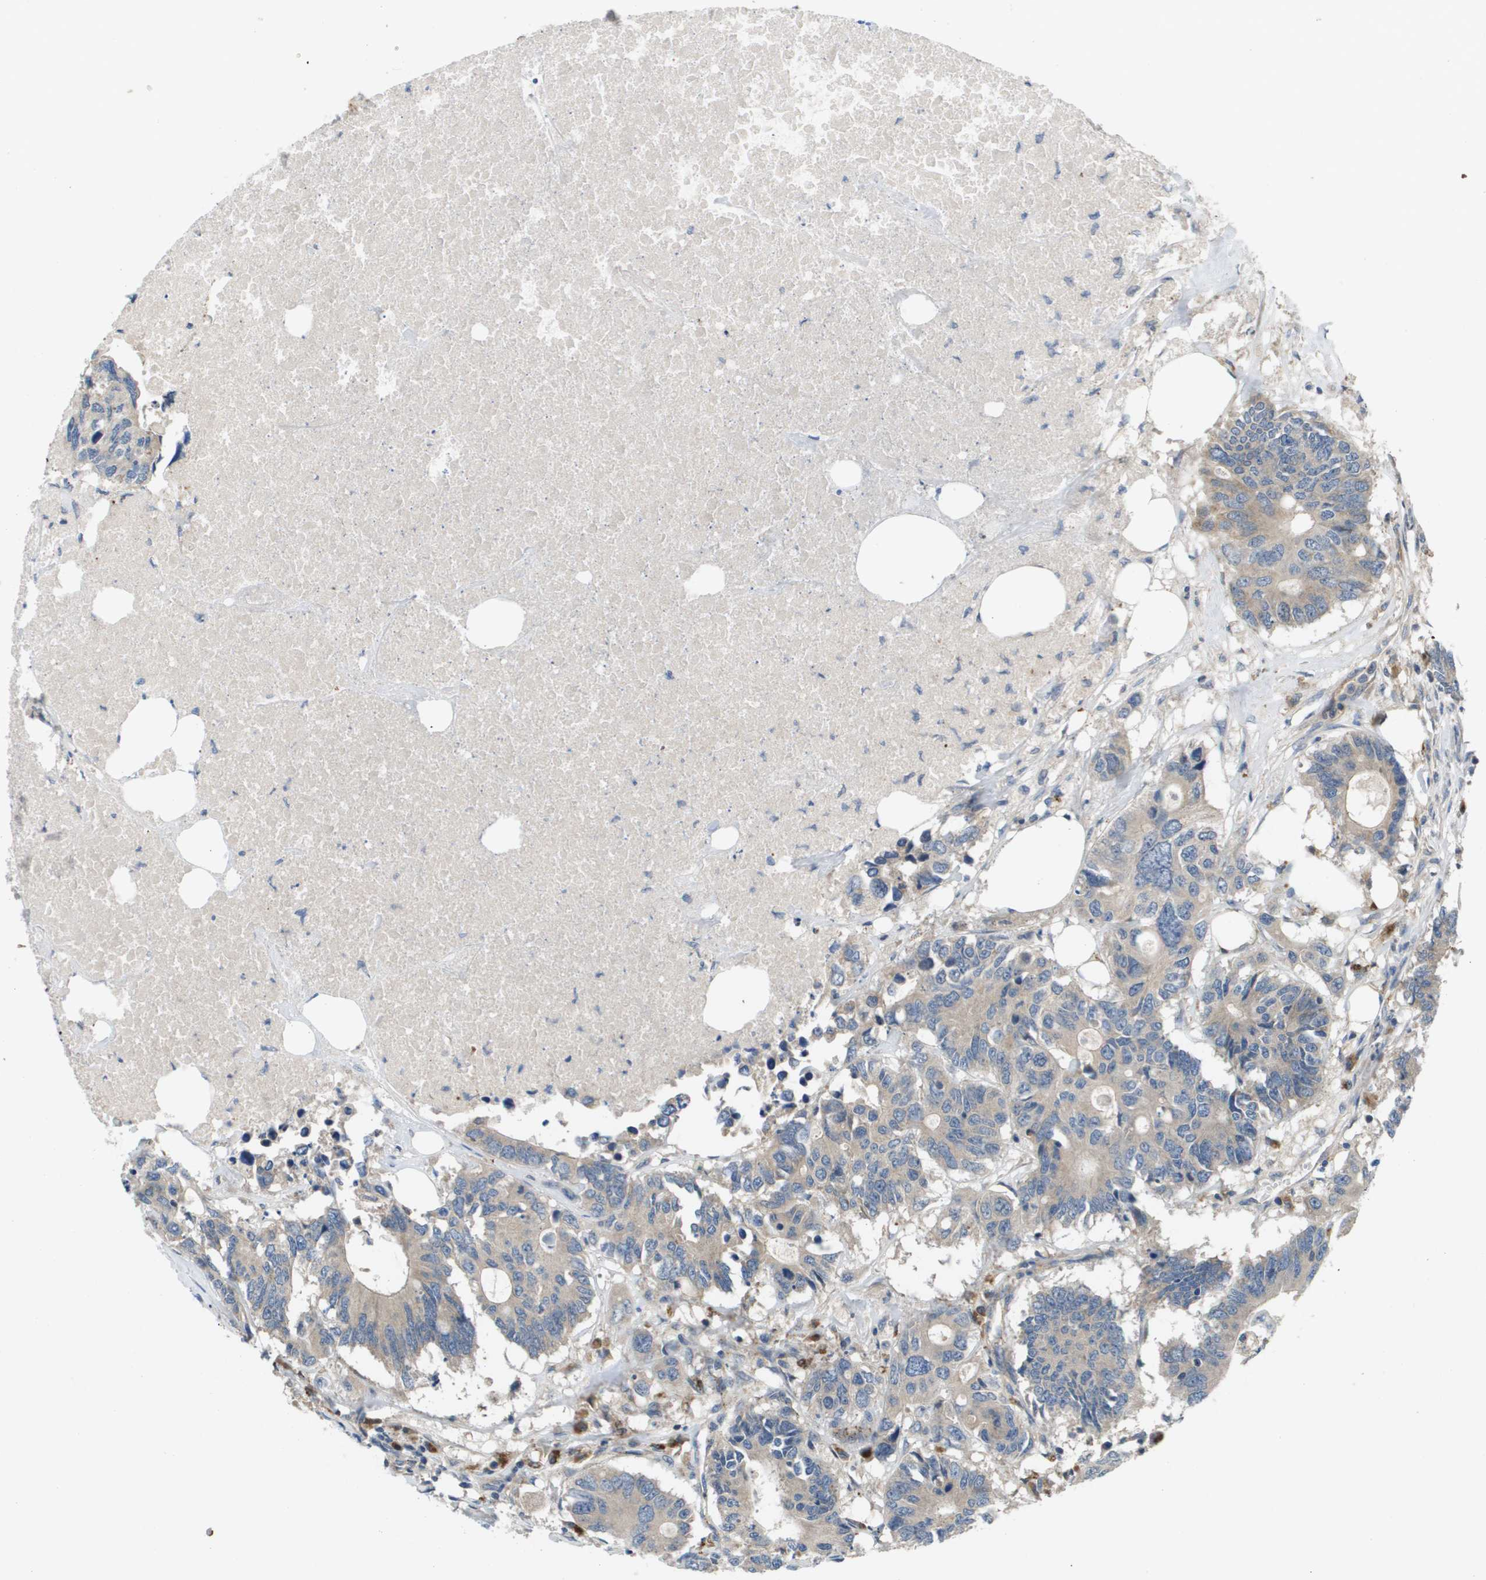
{"staining": {"intensity": "weak", "quantity": "<25%", "location": "cytoplasmic/membranous"}, "tissue": "colorectal cancer", "cell_type": "Tumor cells", "image_type": "cancer", "snomed": [{"axis": "morphology", "description": "Adenocarcinoma, NOS"}, {"axis": "topography", "description": "Colon"}], "caption": "This is an immunohistochemistry (IHC) histopathology image of adenocarcinoma (colorectal). There is no expression in tumor cells.", "gene": "SLC25A20", "patient": {"sex": "male", "age": 71}}